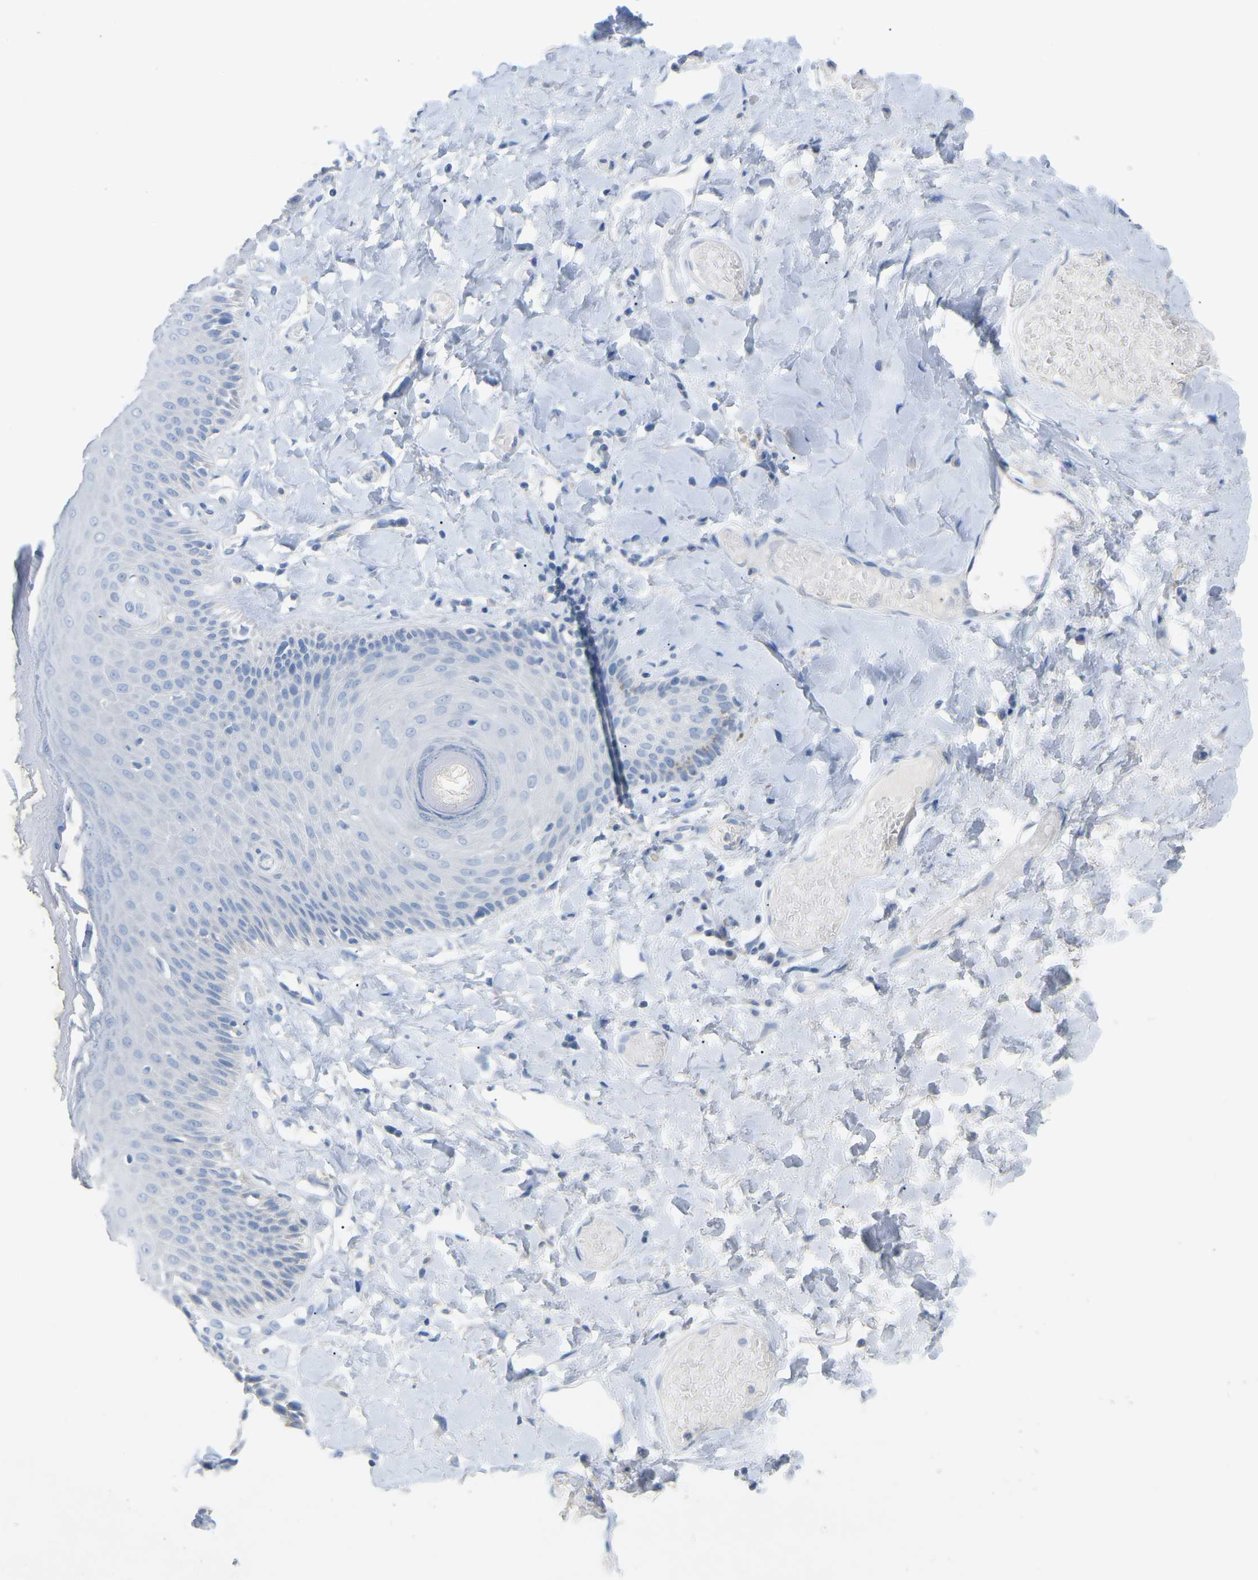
{"staining": {"intensity": "negative", "quantity": "none", "location": "none"}, "tissue": "skin", "cell_type": "Epidermal cells", "image_type": "normal", "snomed": [{"axis": "morphology", "description": "Normal tissue, NOS"}, {"axis": "topography", "description": "Anal"}], "caption": "Immunohistochemistry micrograph of unremarkable skin: human skin stained with DAB (3,3'-diaminobenzidine) reveals no significant protein expression in epidermal cells.", "gene": "HBG2", "patient": {"sex": "male", "age": 69}}